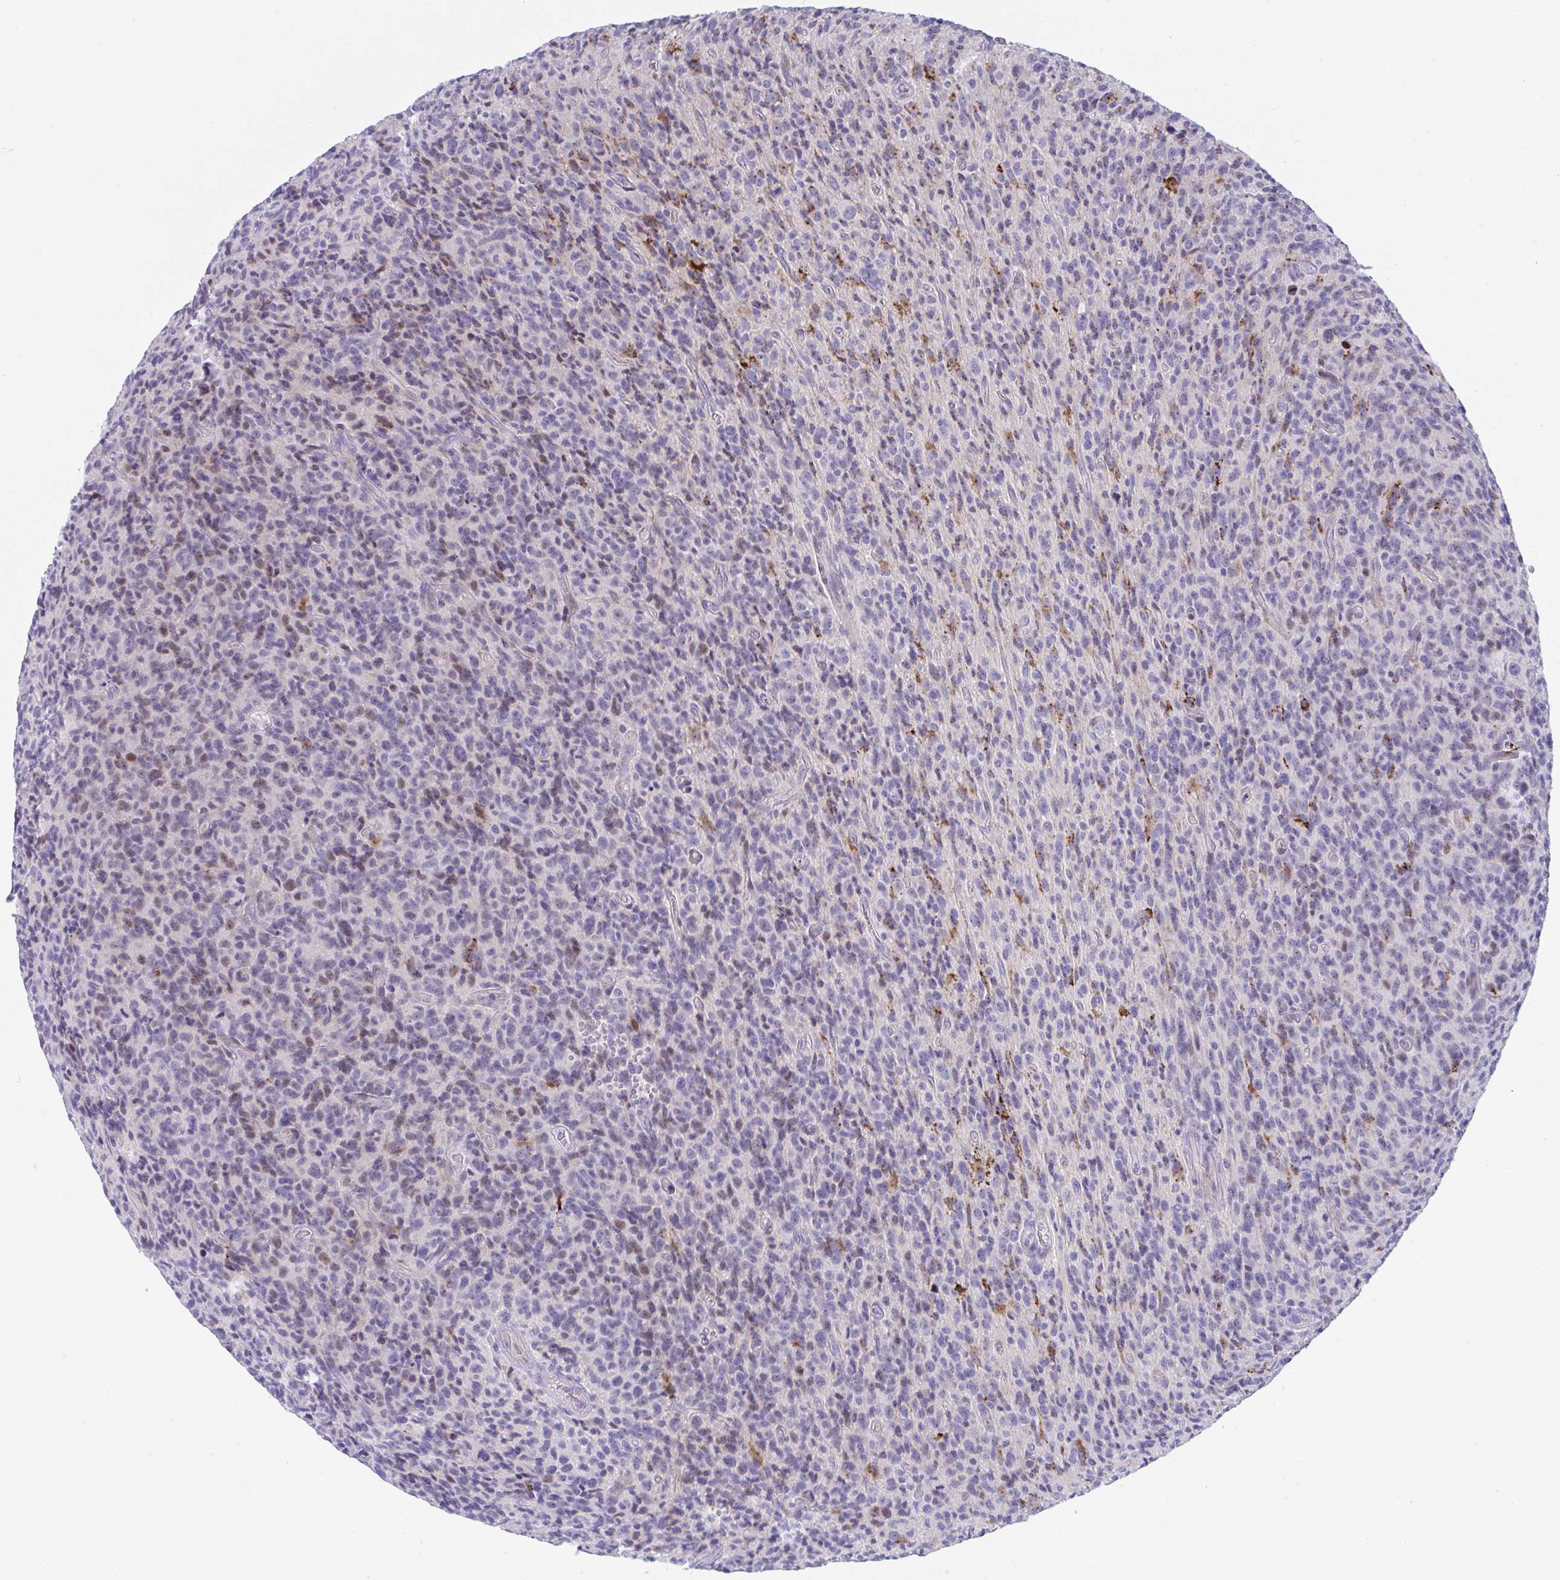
{"staining": {"intensity": "moderate", "quantity": "<25%", "location": "cytoplasmic/membranous,nuclear"}, "tissue": "glioma", "cell_type": "Tumor cells", "image_type": "cancer", "snomed": [{"axis": "morphology", "description": "Glioma, malignant, High grade"}, {"axis": "topography", "description": "Brain"}], "caption": "Malignant high-grade glioma stained with a protein marker demonstrates moderate staining in tumor cells.", "gene": "TTC30B", "patient": {"sex": "male", "age": 76}}